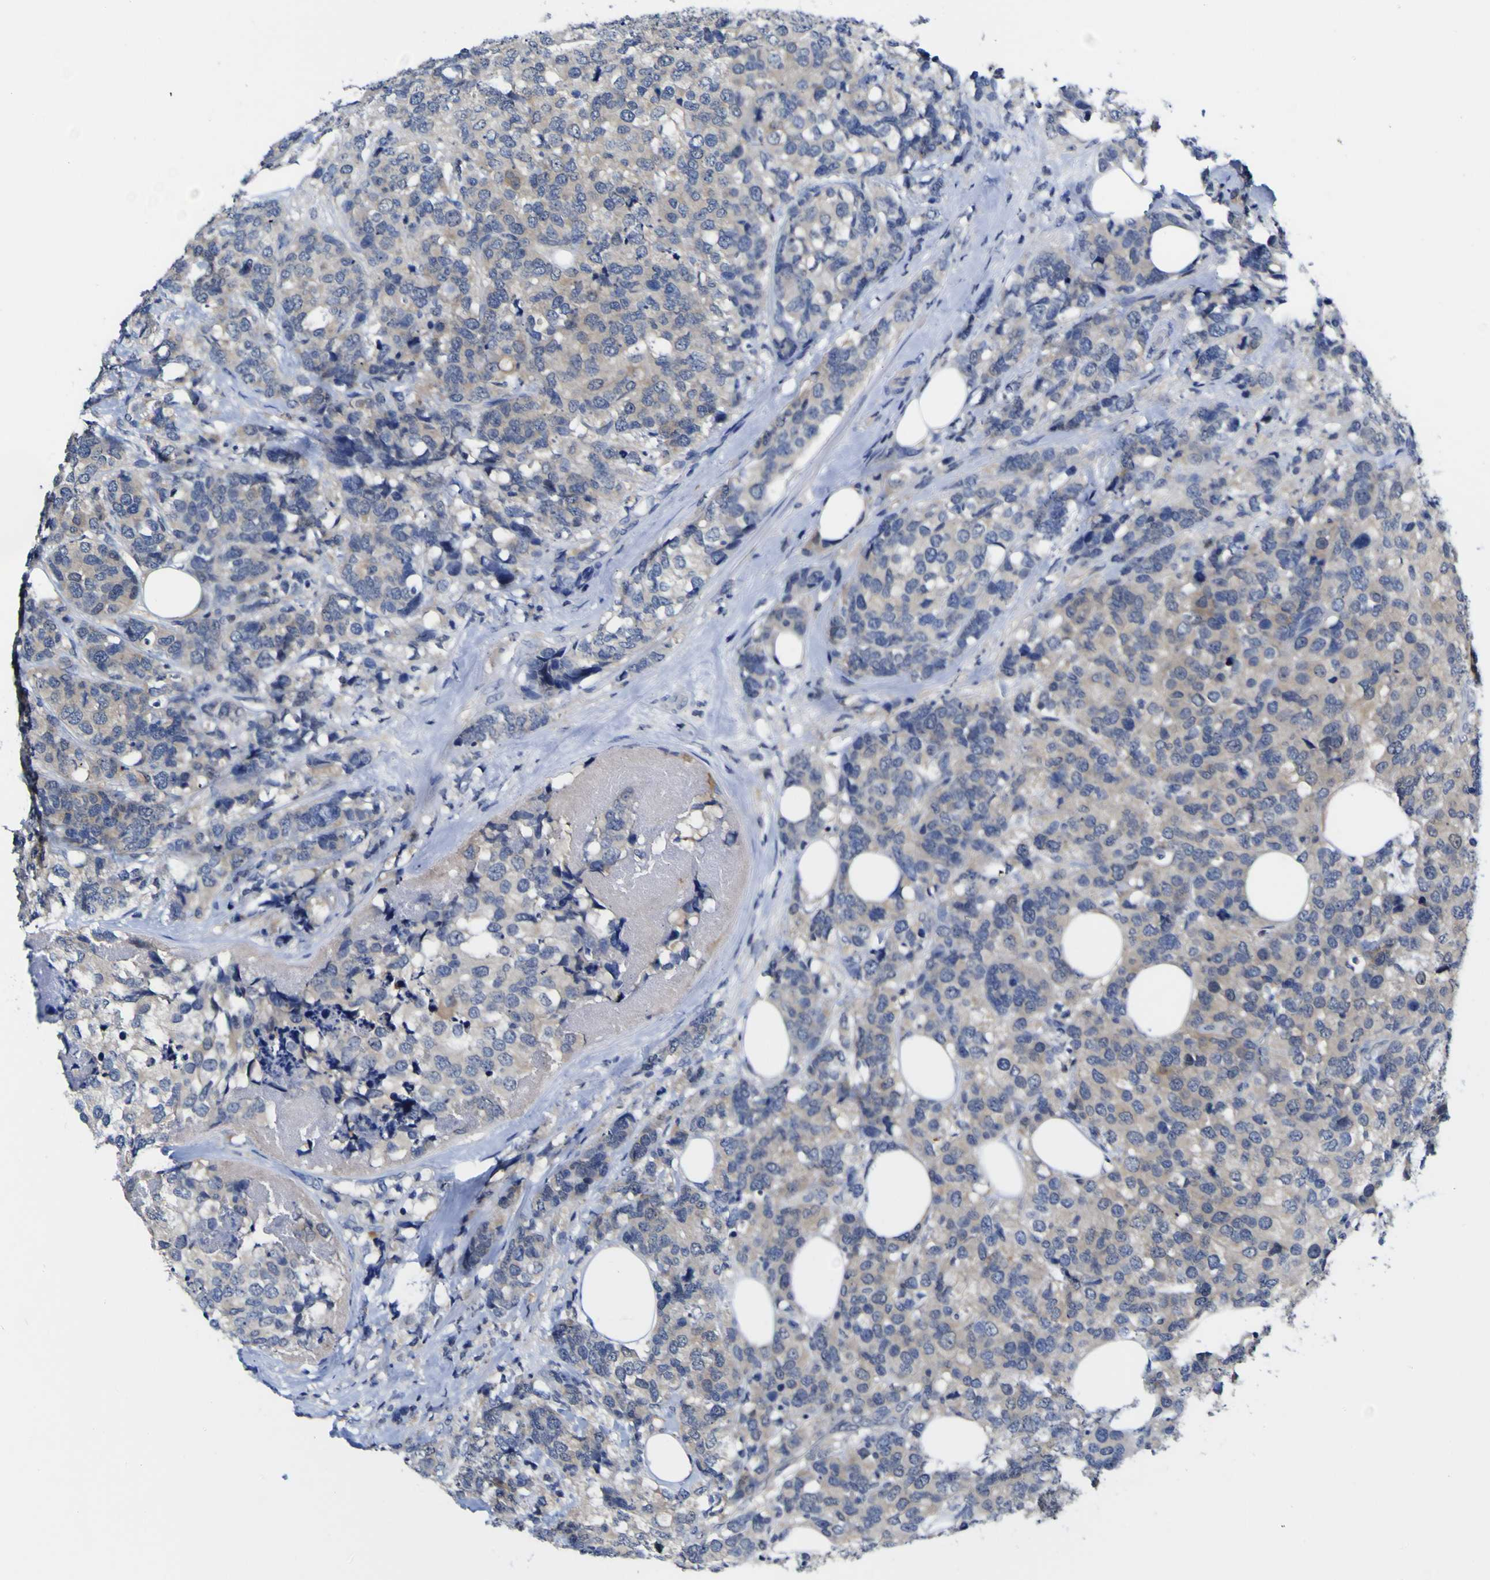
{"staining": {"intensity": "weak", "quantity": ">75%", "location": "cytoplasmic/membranous"}, "tissue": "breast cancer", "cell_type": "Tumor cells", "image_type": "cancer", "snomed": [{"axis": "morphology", "description": "Lobular carcinoma"}, {"axis": "topography", "description": "Breast"}], "caption": "Protein staining exhibits weak cytoplasmic/membranous positivity in approximately >75% of tumor cells in breast cancer (lobular carcinoma).", "gene": "CASP6", "patient": {"sex": "female", "age": 59}}